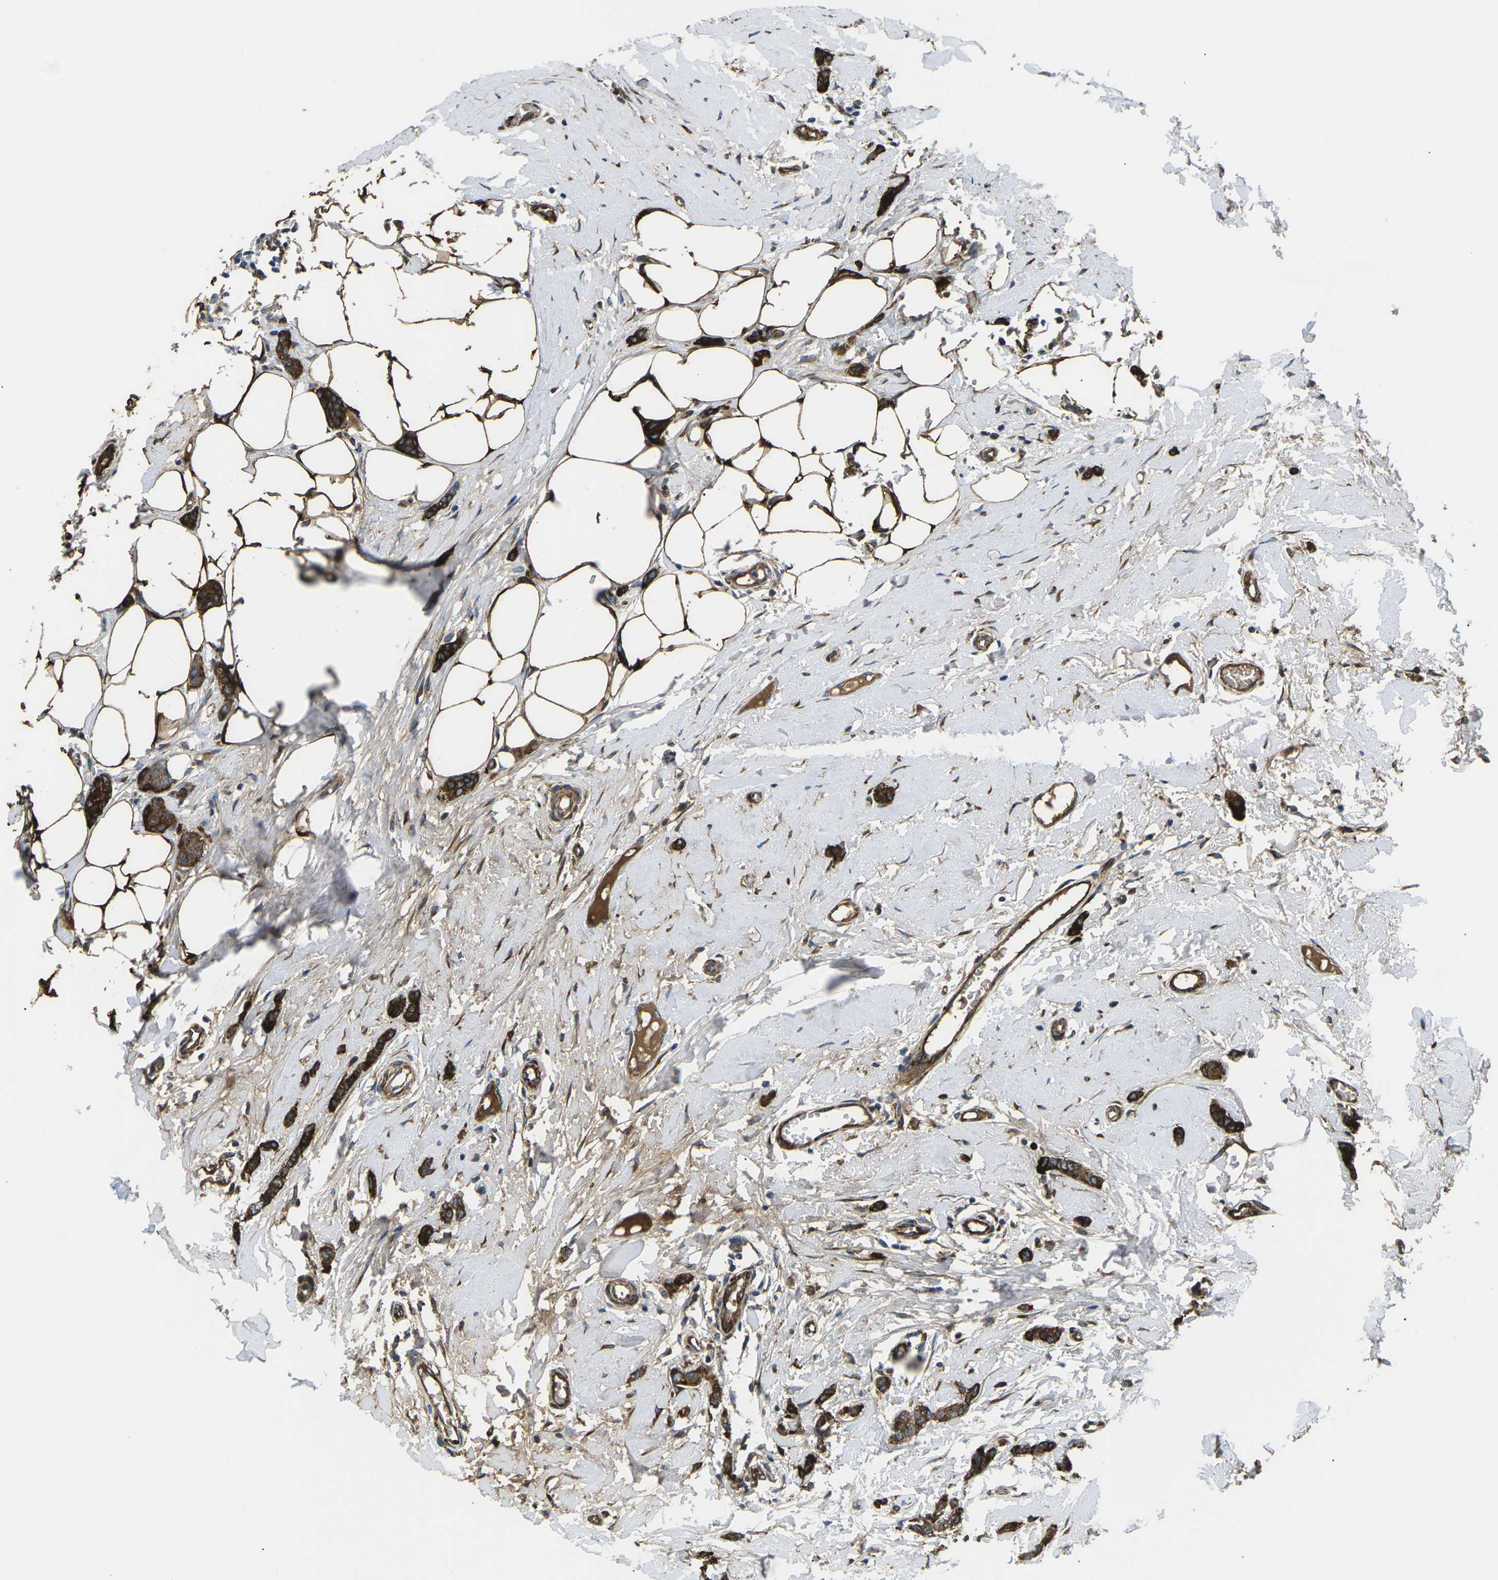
{"staining": {"intensity": "strong", "quantity": ">75%", "location": "cytoplasmic/membranous"}, "tissue": "breast cancer", "cell_type": "Tumor cells", "image_type": "cancer", "snomed": [{"axis": "morphology", "description": "Lobular carcinoma"}, {"axis": "topography", "description": "Skin"}, {"axis": "topography", "description": "Breast"}], "caption": "Breast cancer was stained to show a protein in brown. There is high levels of strong cytoplasmic/membranous positivity in about >75% of tumor cells.", "gene": "PDZD8", "patient": {"sex": "female", "age": 46}}